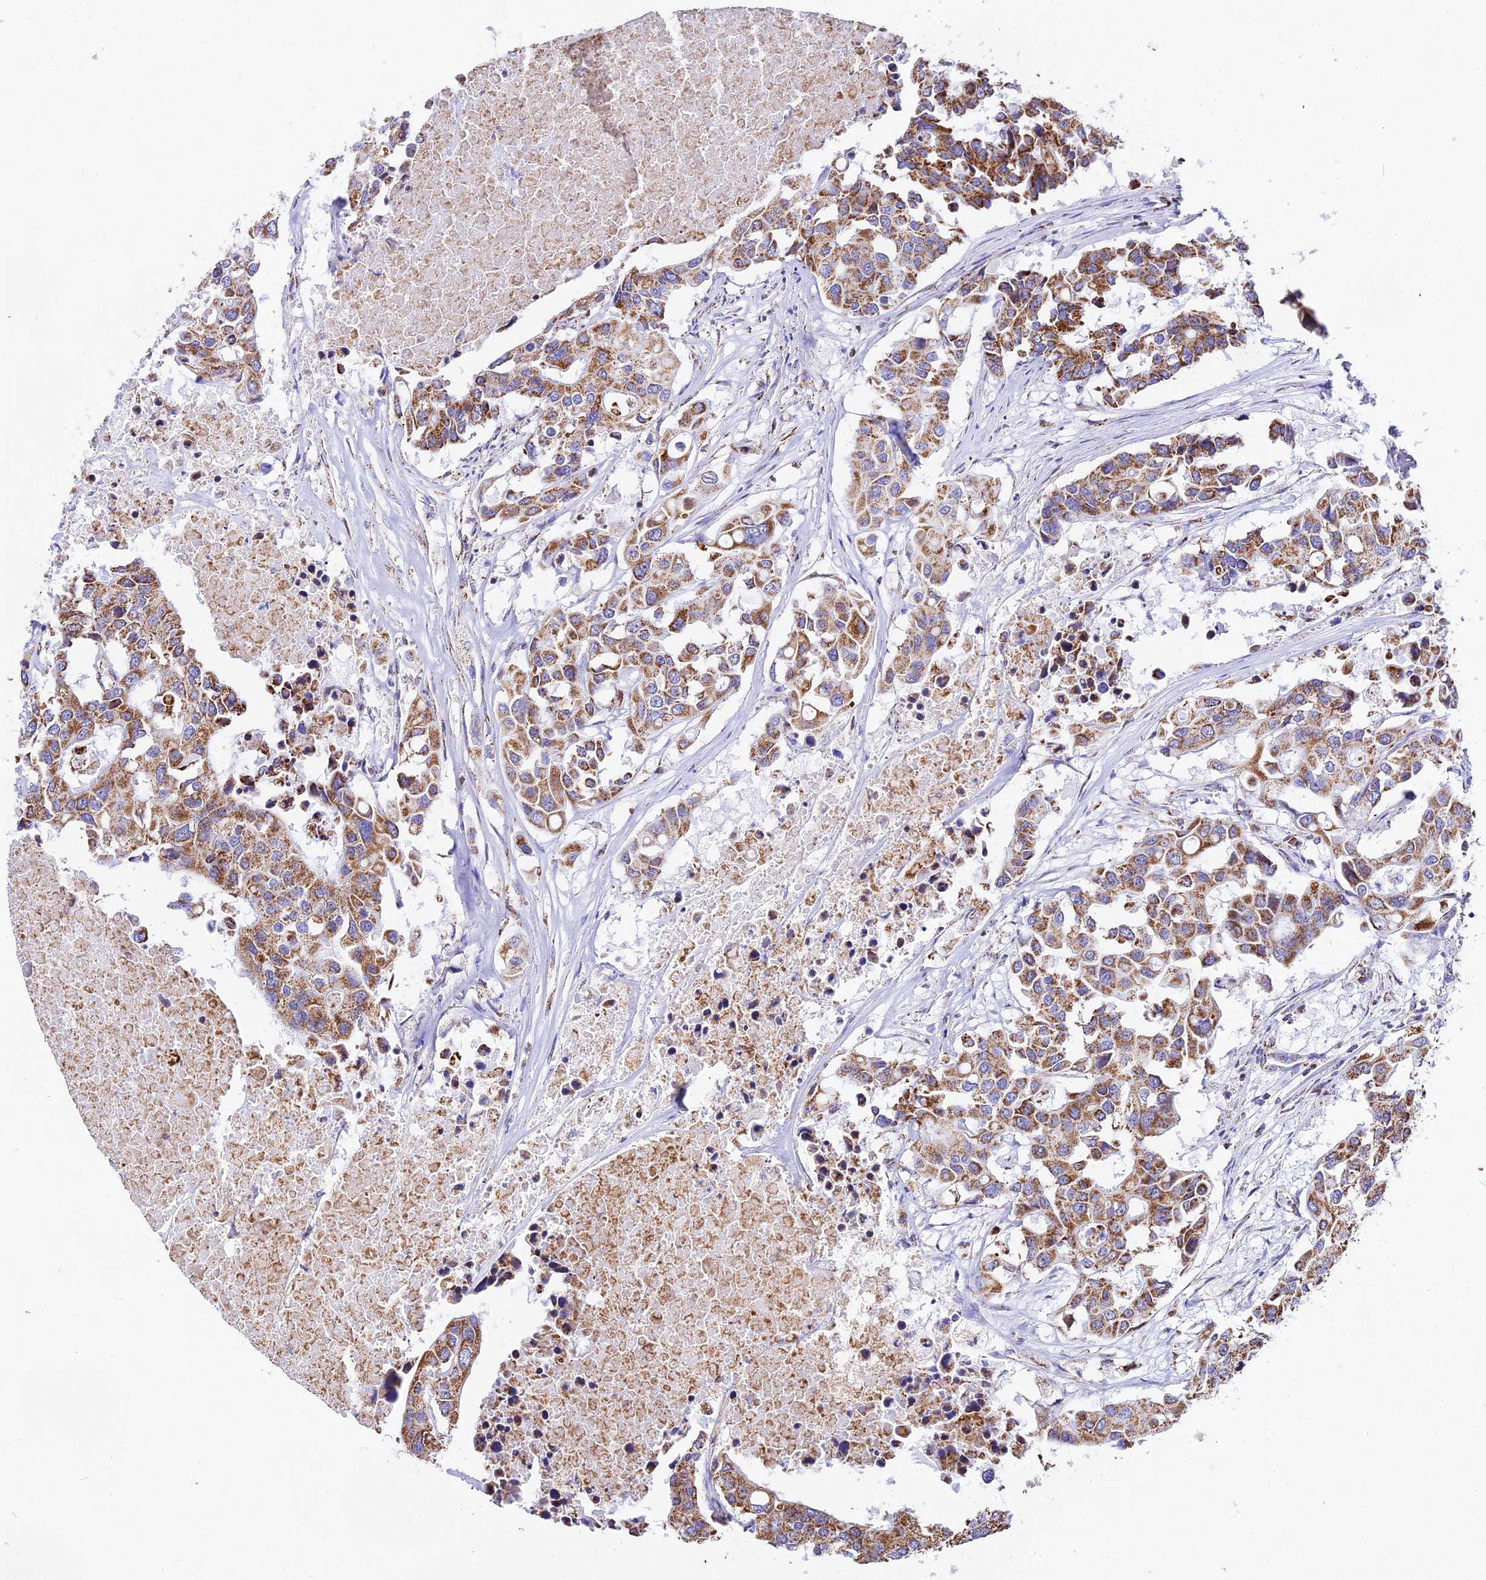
{"staining": {"intensity": "moderate", "quantity": ">75%", "location": "cytoplasmic/membranous"}, "tissue": "colorectal cancer", "cell_type": "Tumor cells", "image_type": "cancer", "snomed": [{"axis": "morphology", "description": "Adenocarcinoma, NOS"}, {"axis": "topography", "description": "Colon"}], "caption": "Immunohistochemistry (IHC) photomicrograph of neoplastic tissue: adenocarcinoma (colorectal) stained using immunohistochemistry (IHC) shows medium levels of moderate protein expression localized specifically in the cytoplasmic/membranous of tumor cells, appearing as a cytoplasmic/membranous brown color.", "gene": "ATP5PD", "patient": {"sex": "male", "age": 77}}